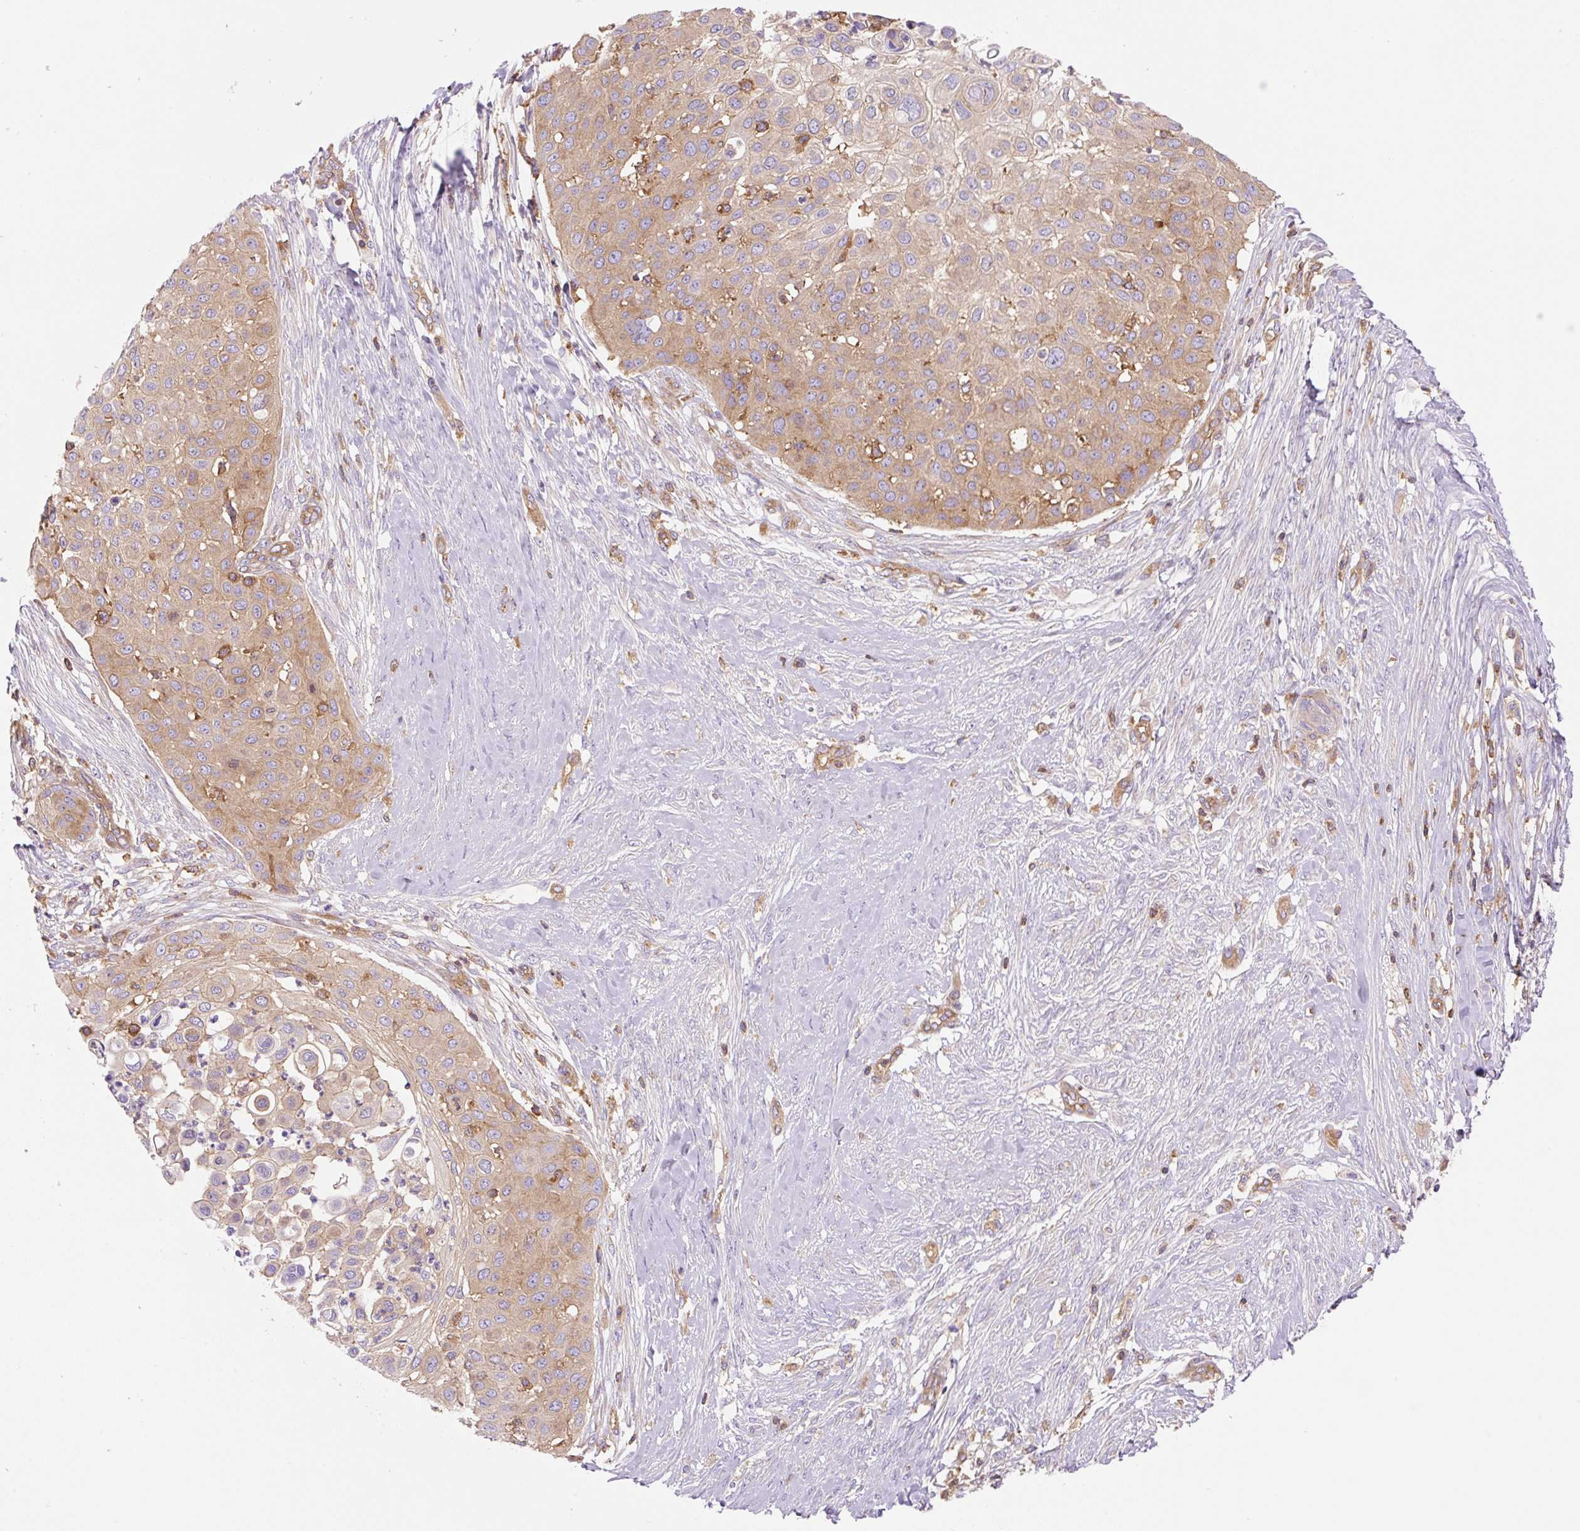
{"staining": {"intensity": "moderate", "quantity": "25%-75%", "location": "cytoplasmic/membranous"}, "tissue": "skin cancer", "cell_type": "Tumor cells", "image_type": "cancer", "snomed": [{"axis": "morphology", "description": "Squamous cell carcinoma, NOS"}, {"axis": "topography", "description": "Skin"}], "caption": "This photomicrograph demonstrates skin cancer (squamous cell carcinoma) stained with immunohistochemistry to label a protein in brown. The cytoplasmic/membranous of tumor cells show moderate positivity for the protein. Nuclei are counter-stained blue.", "gene": "DNM2", "patient": {"sex": "female", "age": 87}}